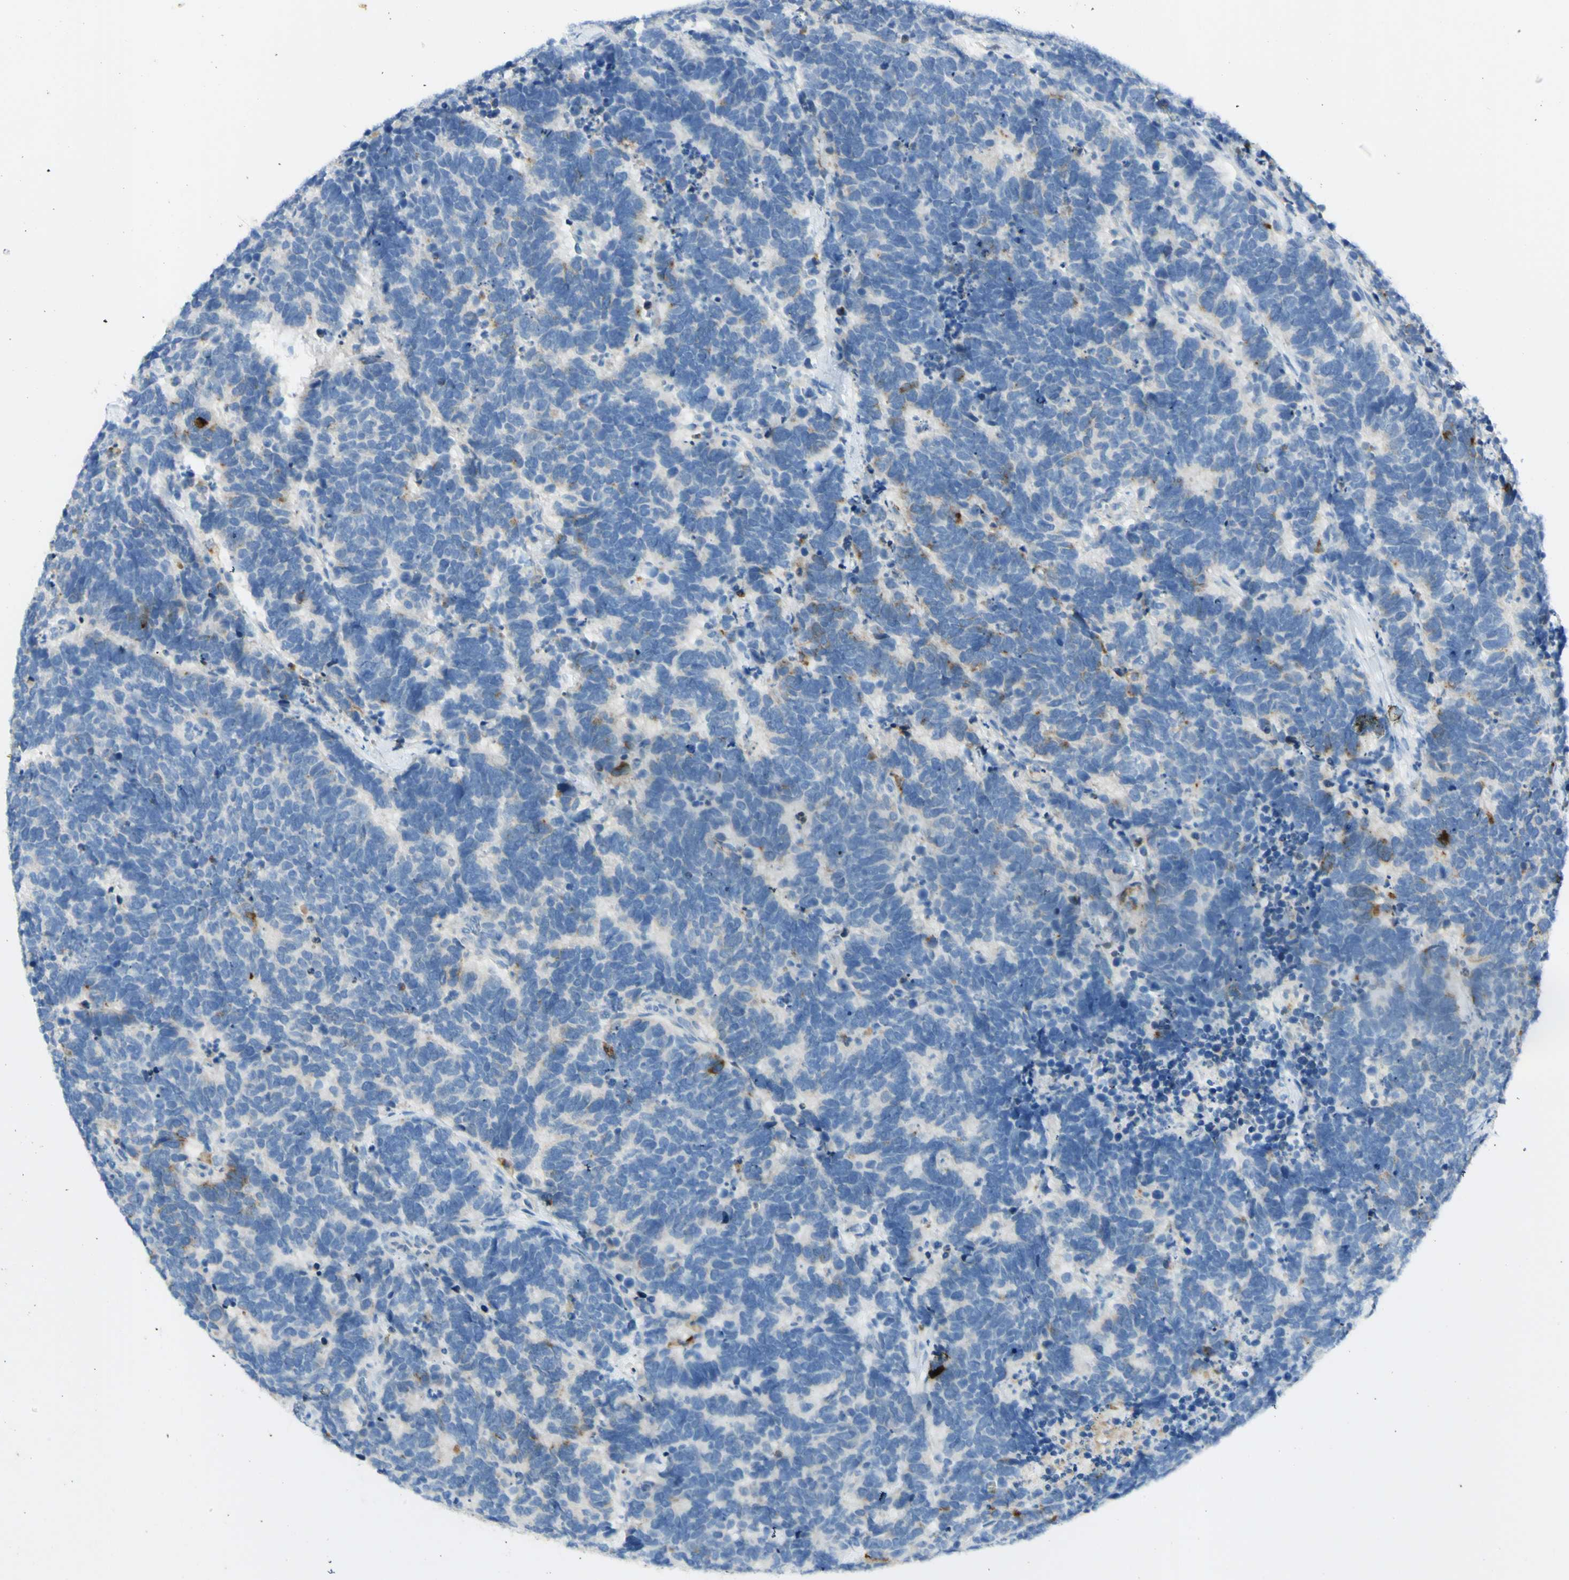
{"staining": {"intensity": "strong", "quantity": "<25%", "location": "cytoplasmic/membranous"}, "tissue": "carcinoid", "cell_type": "Tumor cells", "image_type": "cancer", "snomed": [{"axis": "morphology", "description": "Carcinoma, NOS"}, {"axis": "morphology", "description": "Carcinoid, malignant, NOS"}, {"axis": "topography", "description": "Urinary bladder"}], "caption": "Protein expression analysis of carcinoid demonstrates strong cytoplasmic/membranous expression in about <25% of tumor cells. (IHC, brightfield microscopy, high magnification).", "gene": "GDF15", "patient": {"sex": "male", "age": 57}}